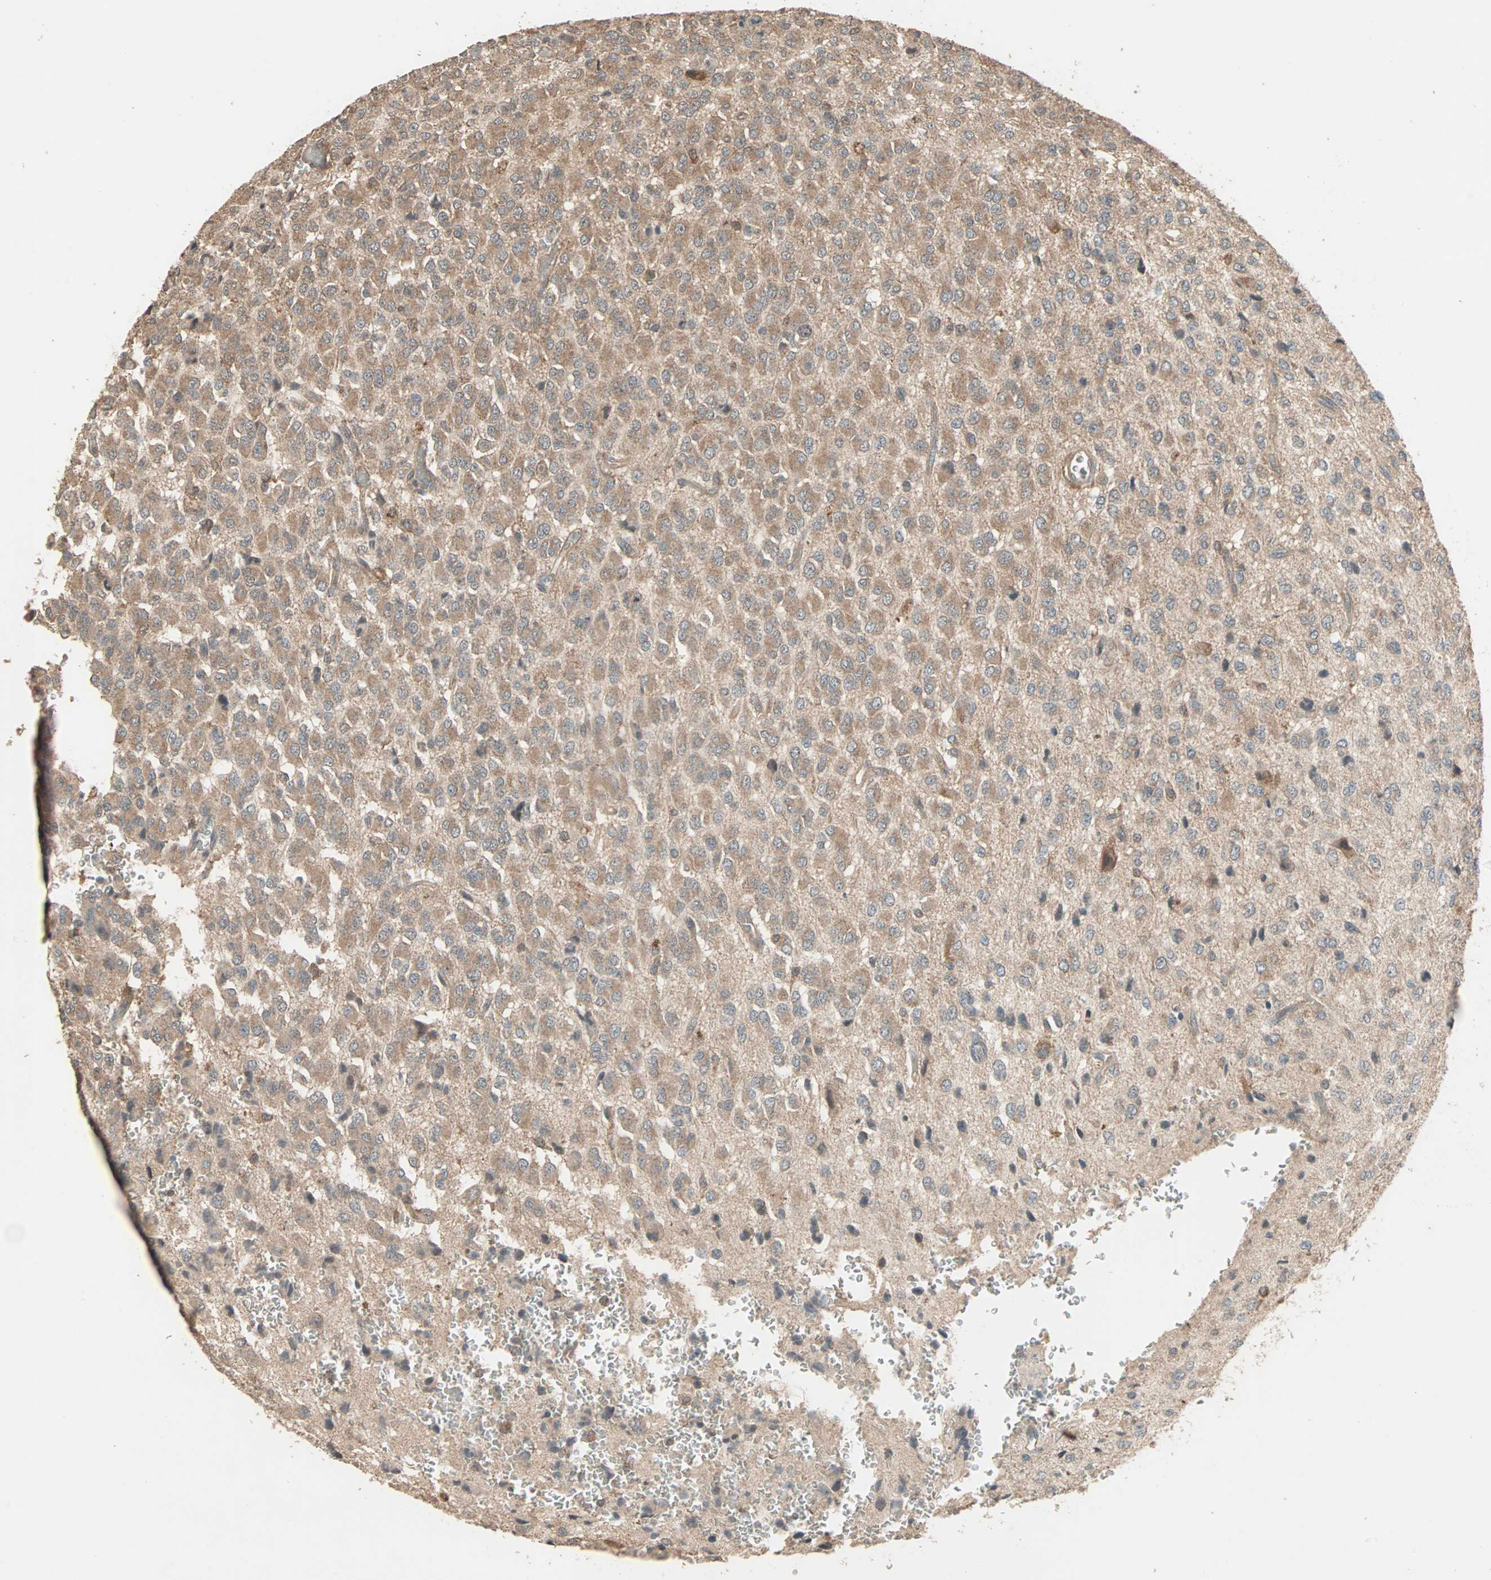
{"staining": {"intensity": "moderate", "quantity": ">75%", "location": "cytoplasmic/membranous"}, "tissue": "glioma", "cell_type": "Tumor cells", "image_type": "cancer", "snomed": [{"axis": "morphology", "description": "Glioma, malignant, High grade"}, {"axis": "topography", "description": "pancreas cauda"}], "caption": "Moderate cytoplasmic/membranous staining is appreciated in about >75% of tumor cells in malignant glioma (high-grade).", "gene": "UBAC1", "patient": {"sex": "male", "age": 60}}